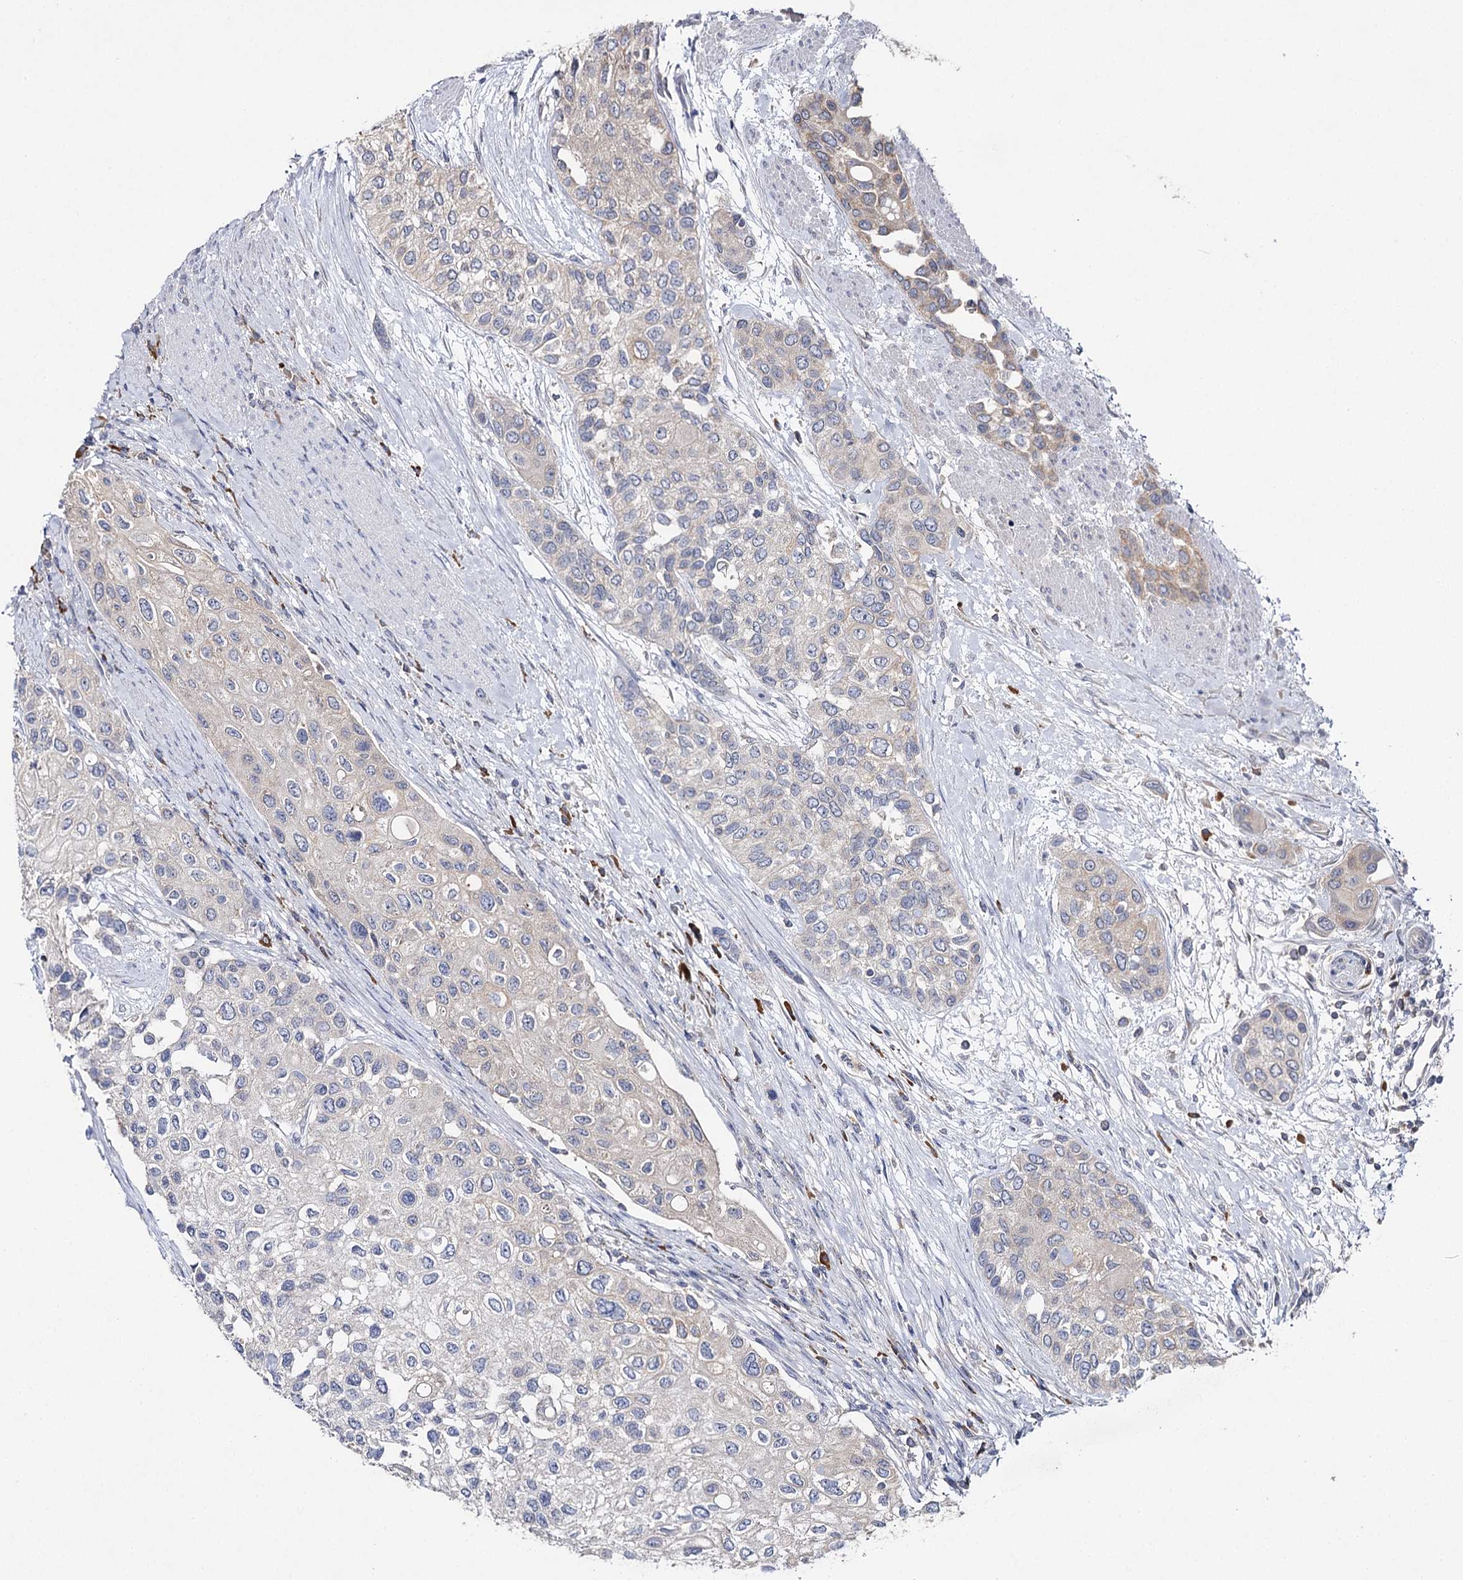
{"staining": {"intensity": "negative", "quantity": "none", "location": "none"}, "tissue": "urothelial cancer", "cell_type": "Tumor cells", "image_type": "cancer", "snomed": [{"axis": "morphology", "description": "Normal tissue, NOS"}, {"axis": "morphology", "description": "Urothelial carcinoma, High grade"}, {"axis": "topography", "description": "Vascular tissue"}, {"axis": "topography", "description": "Urinary bladder"}], "caption": "Image shows no protein expression in tumor cells of urothelial carcinoma (high-grade) tissue.", "gene": "IL1RAP", "patient": {"sex": "female", "age": 56}}